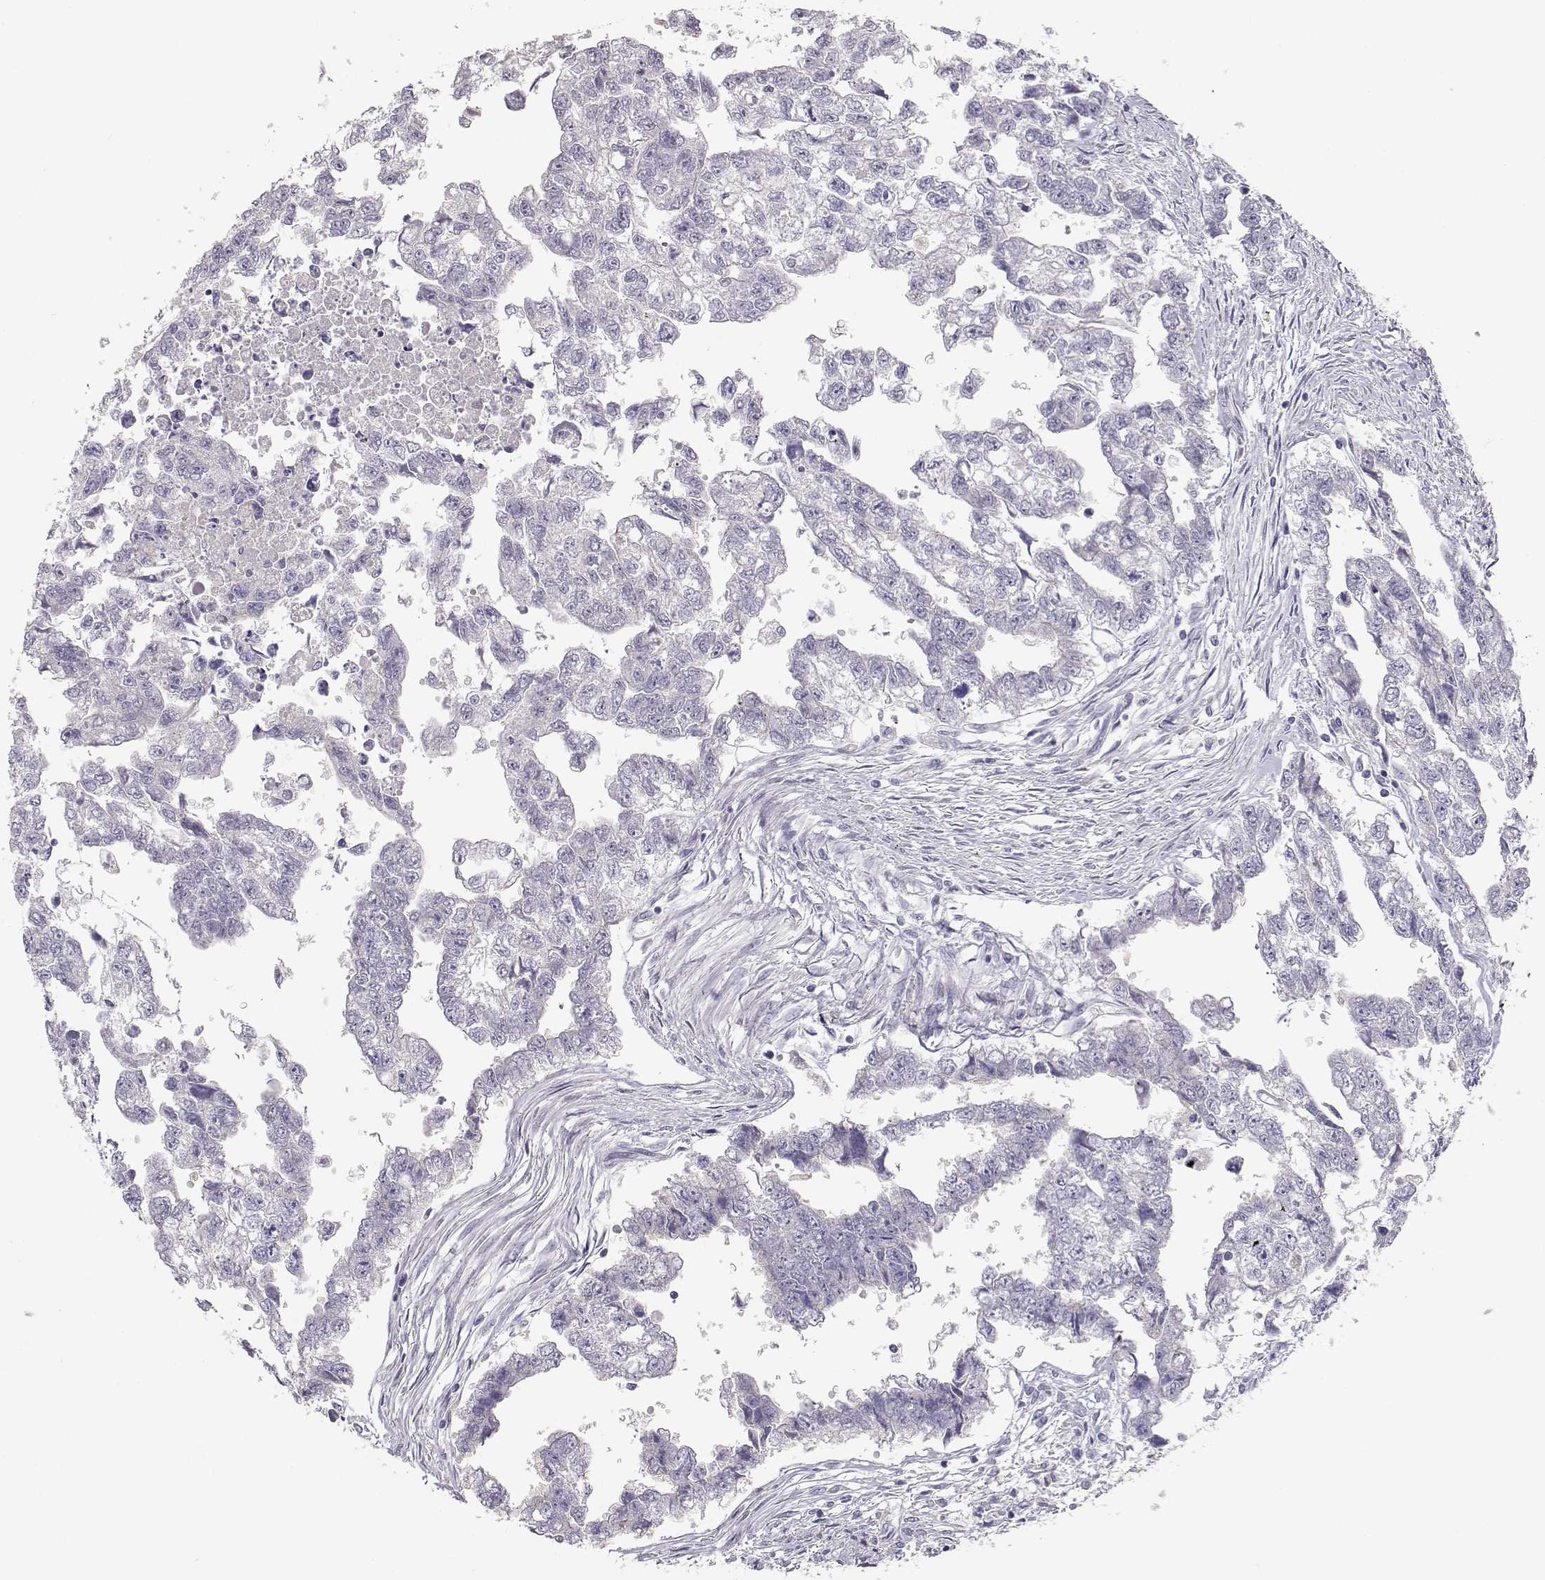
{"staining": {"intensity": "negative", "quantity": "none", "location": "none"}, "tissue": "testis cancer", "cell_type": "Tumor cells", "image_type": "cancer", "snomed": [{"axis": "morphology", "description": "Carcinoma, Embryonal, NOS"}, {"axis": "morphology", "description": "Teratoma, malignant, NOS"}, {"axis": "topography", "description": "Testis"}], "caption": "A high-resolution image shows immunohistochemistry staining of testis cancer (malignant teratoma), which reveals no significant positivity in tumor cells.", "gene": "SLCO6A1", "patient": {"sex": "male", "age": 44}}